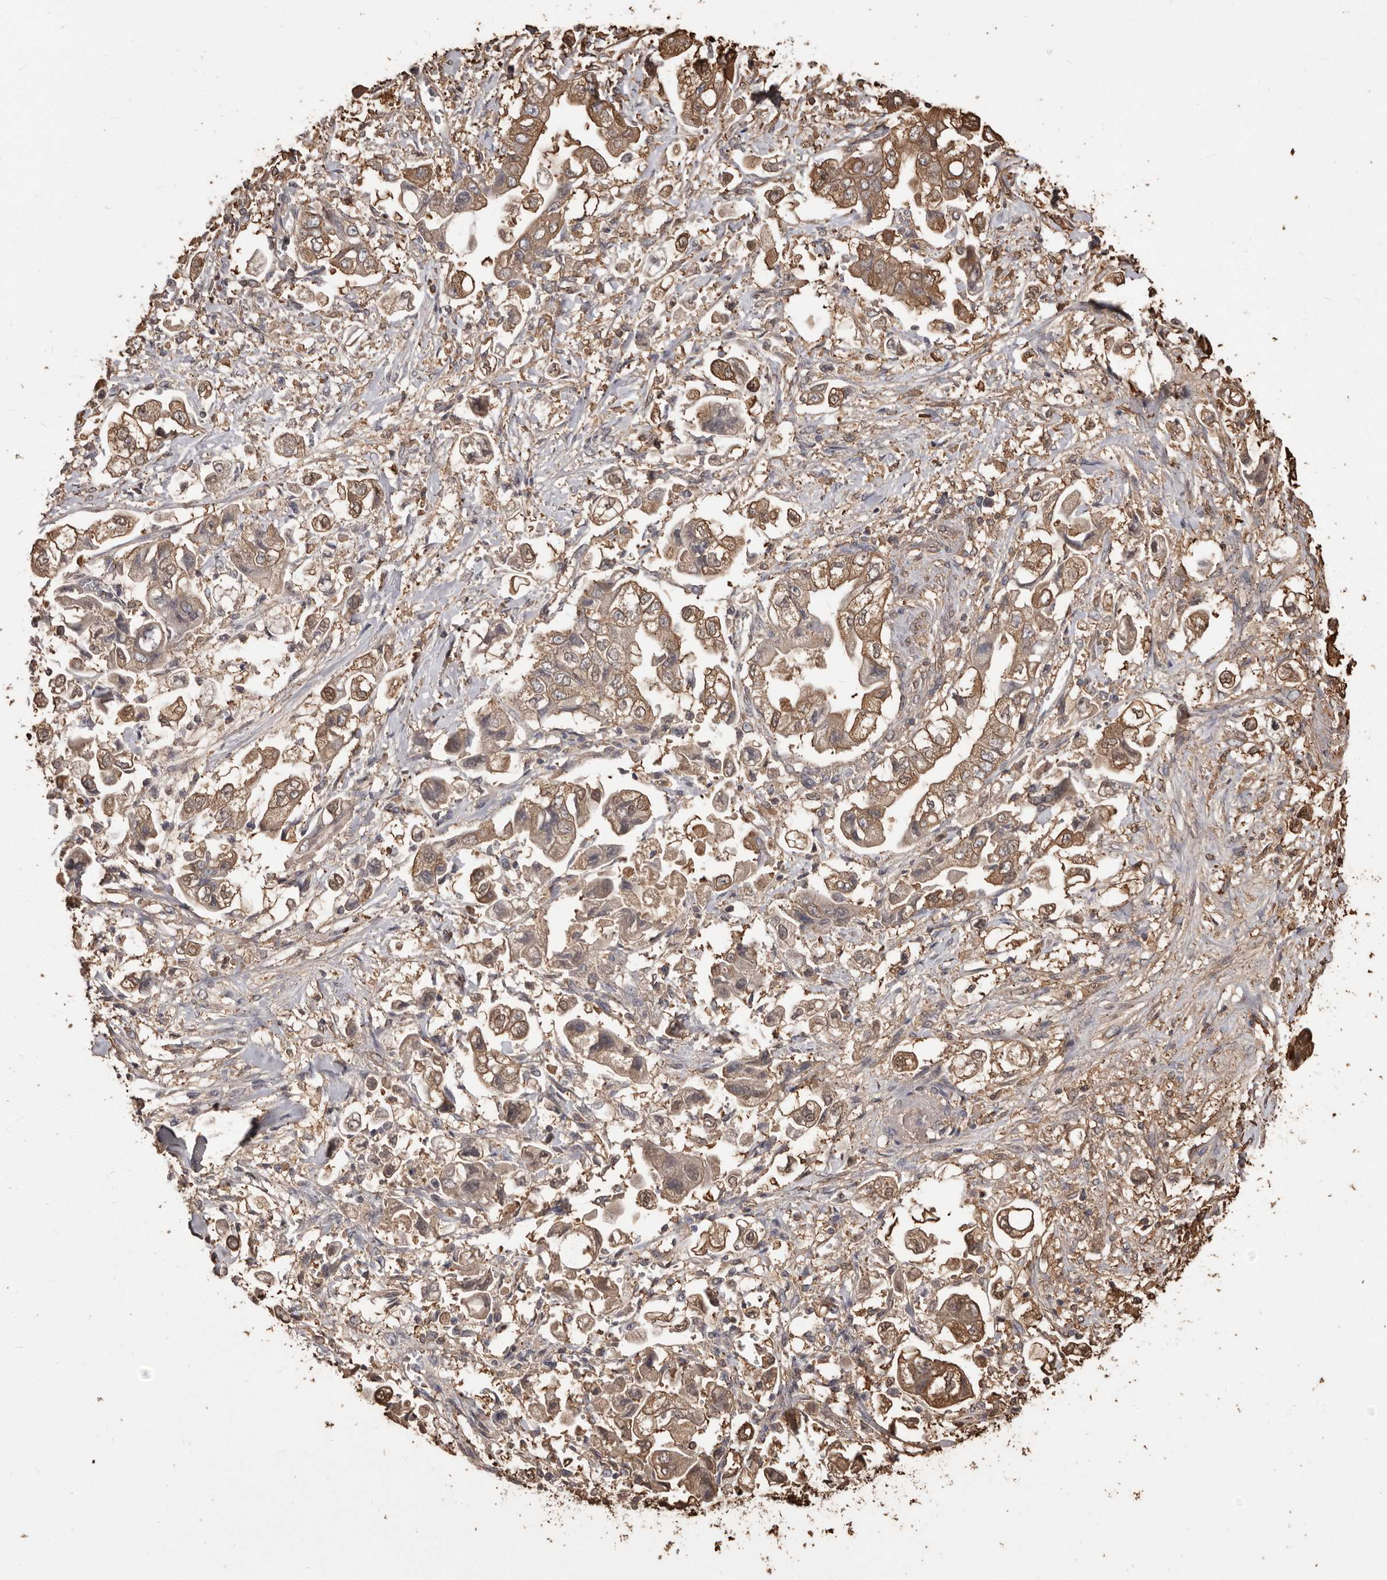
{"staining": {"intensity": "moderate", "quantity": ">75%", "location": "cytoplasmic/membranous"}, "tissue": "stomach cancer", "cell_type": "Tumor cells", "image_type": "cancer", "snomed": [{"axis": "morphology", "description": "Adenocarcinoma, NOS"}, {"axis": "topography", "description": "Stomach"}], "caption": "Immunohistochemistry (IHC) (DAB (3,3'-diaminobenzidine)) staining of adenocarcinoma (stomach) displays moderate cytoplasmic/membranous protein expression in about >75% of tumor cells. Using DAB (brown) and hematoxylin (blue) stains, captured at high magnification using brightfield microscopy.", "gene": "PKM", "patient": {"sex": "male", "age": 62}}